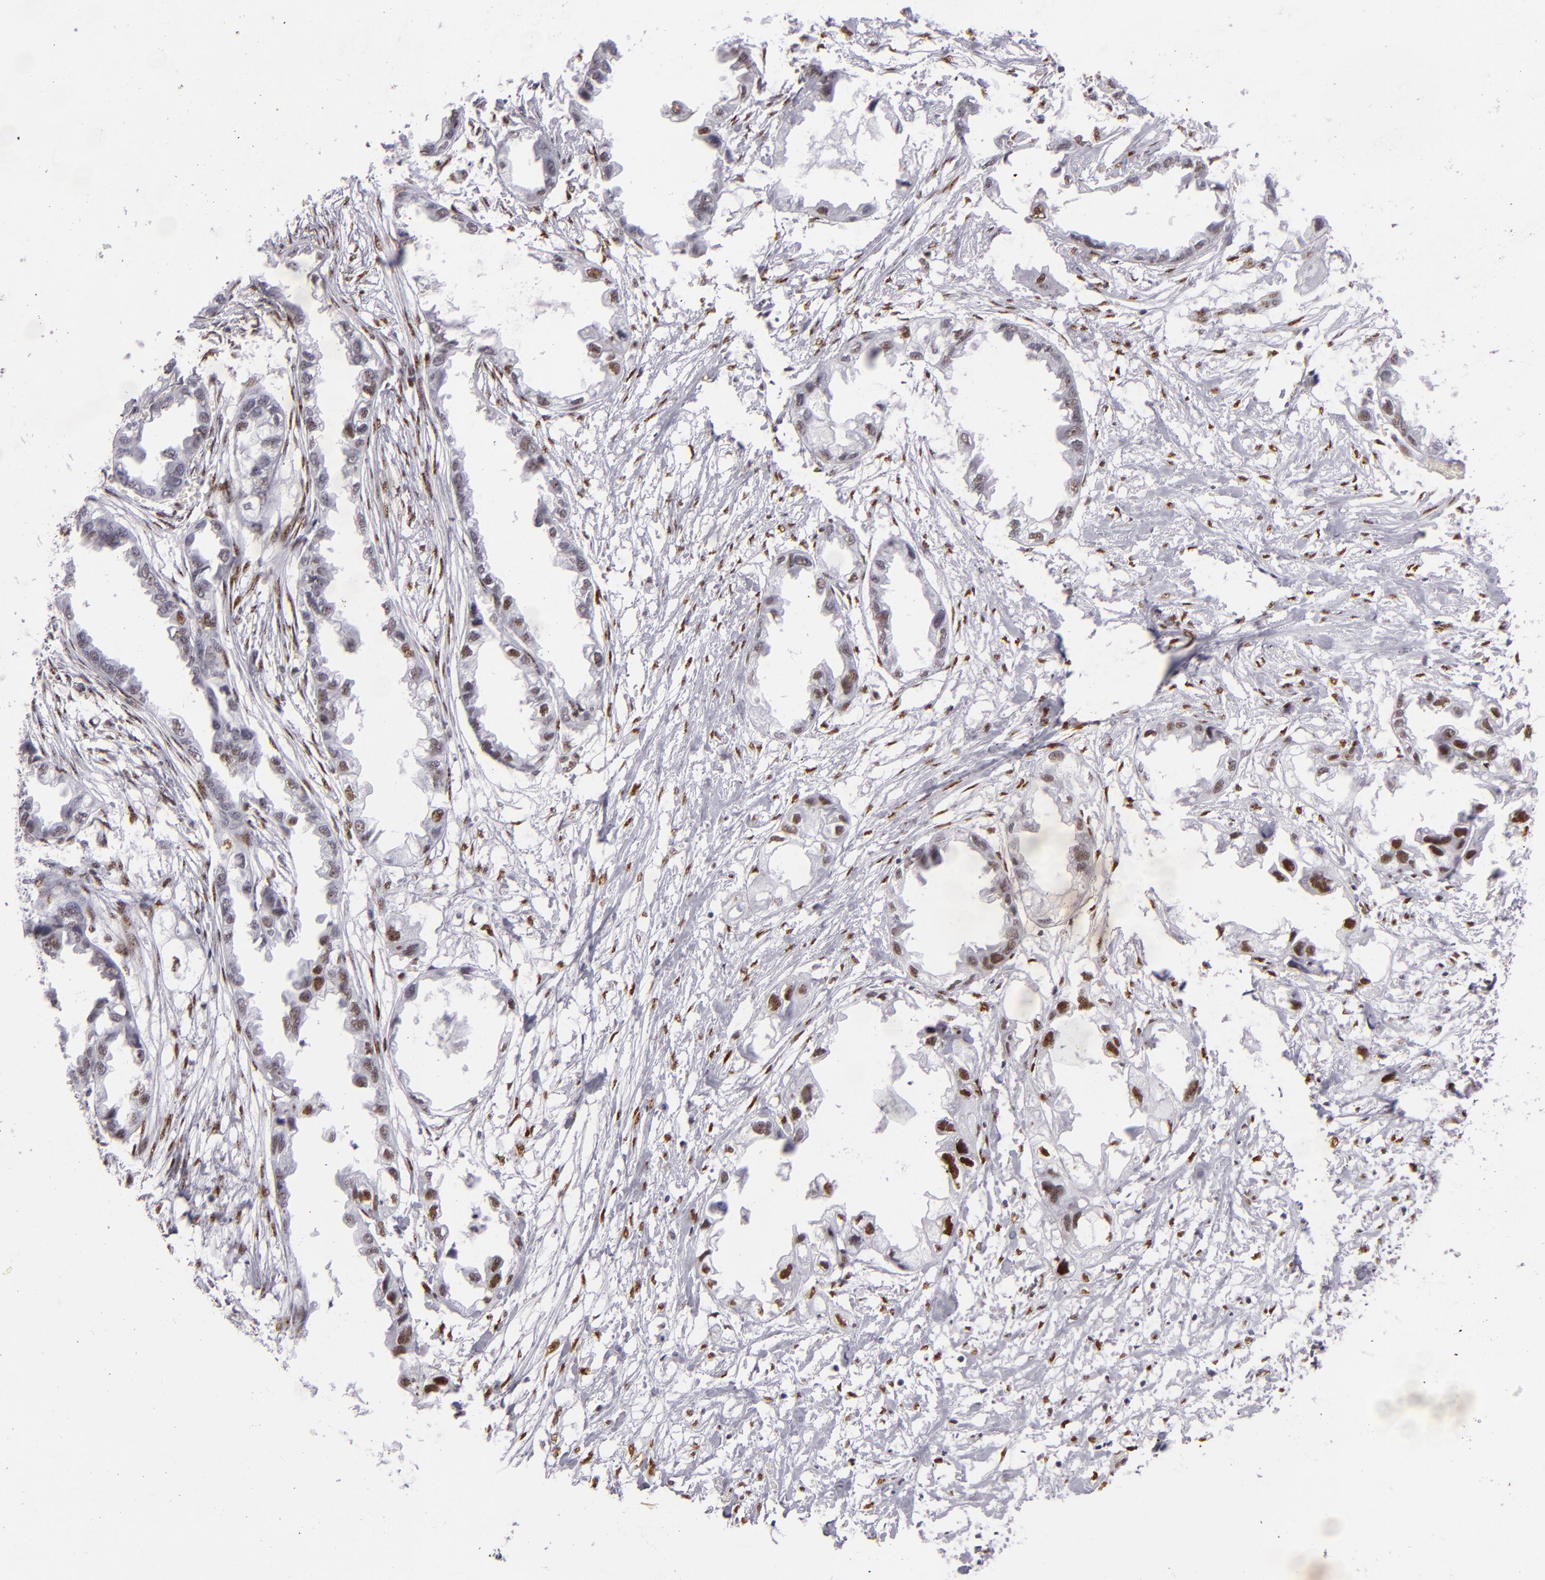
{"staining": {"intensity": "strong", "quantity": "25%-75%", "location": "nuclear"}, "tissue": "endometrial cancer", "cell_type": "Tumor cells", "image_type": "cancer", "snomed": [{"axis": "morphology", "description": "Adenocarcinoma, NOS"}, {"axis": "topography", "description": "Endometrium"}], "caption": "Endometrial cancer (adenocarcinoma) tissue reveals strong nuclear positivity in approximately 25%-75% of tumor cells", "gene": "TOP3A", "patient": {"sex": "female", "age": 67}}